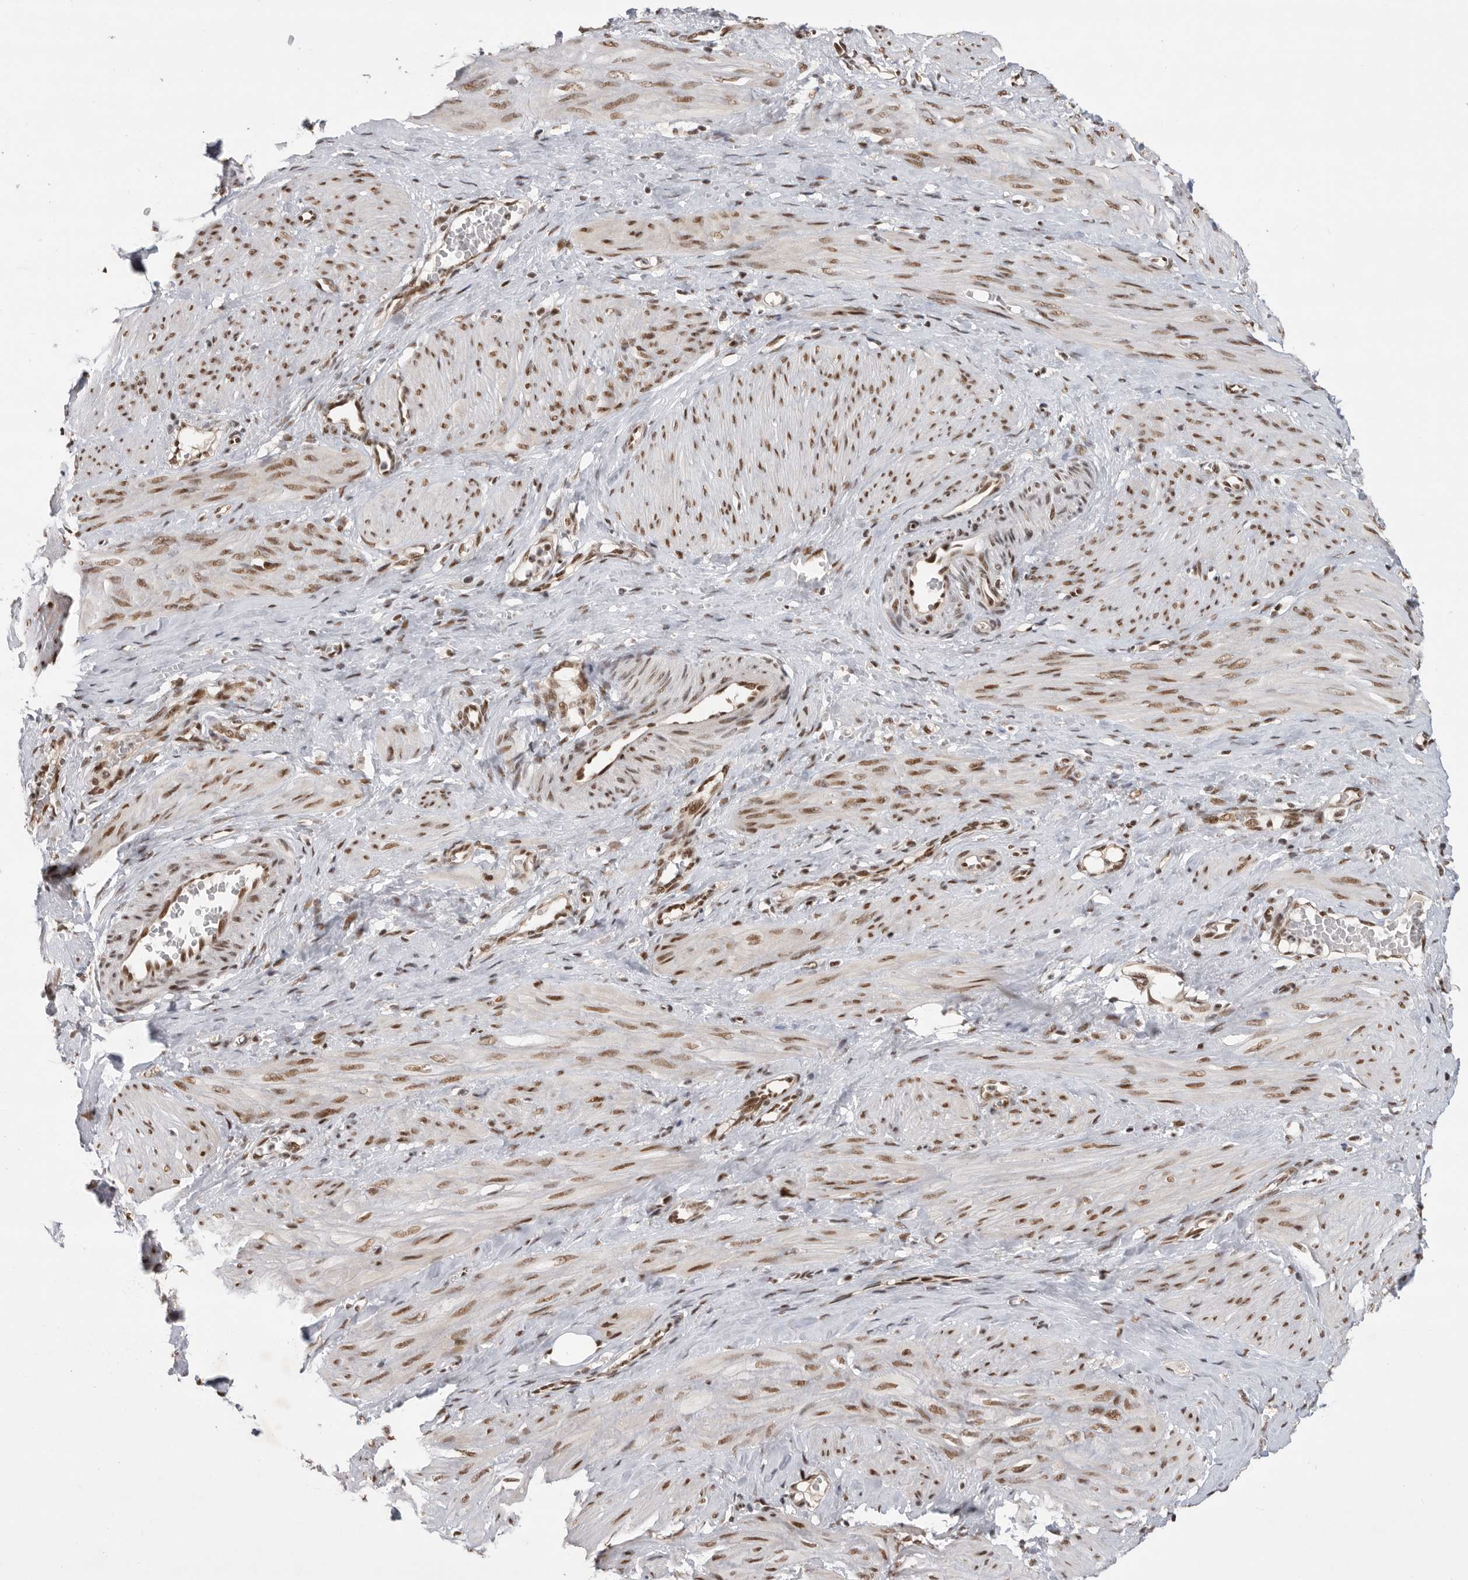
{"staining": {"intensity": "moderate", "quantity": ">75%", "location": "nuclear"}, "tissue": "smooth muscle", "cell_type": "Smooth muscle cells", "image_type": "normal", "snomed": [{"axis": "morphology", "description": "Normal tissue, NOS"}, {"axis": "topography", "description": "Endometrium"}], "caption": "Protein staining of benign smooth muscle shows moderate nuclear positivity in about >75% of smooth muscle cells. (Stains: DAB (3,3'-diaminobenzidine) in brown, nuclei in blue, Microscopy: brightfield microscopy at high magnification).", "gene": "ZNF830", "patient": {"sex": "female", "age": 33}}